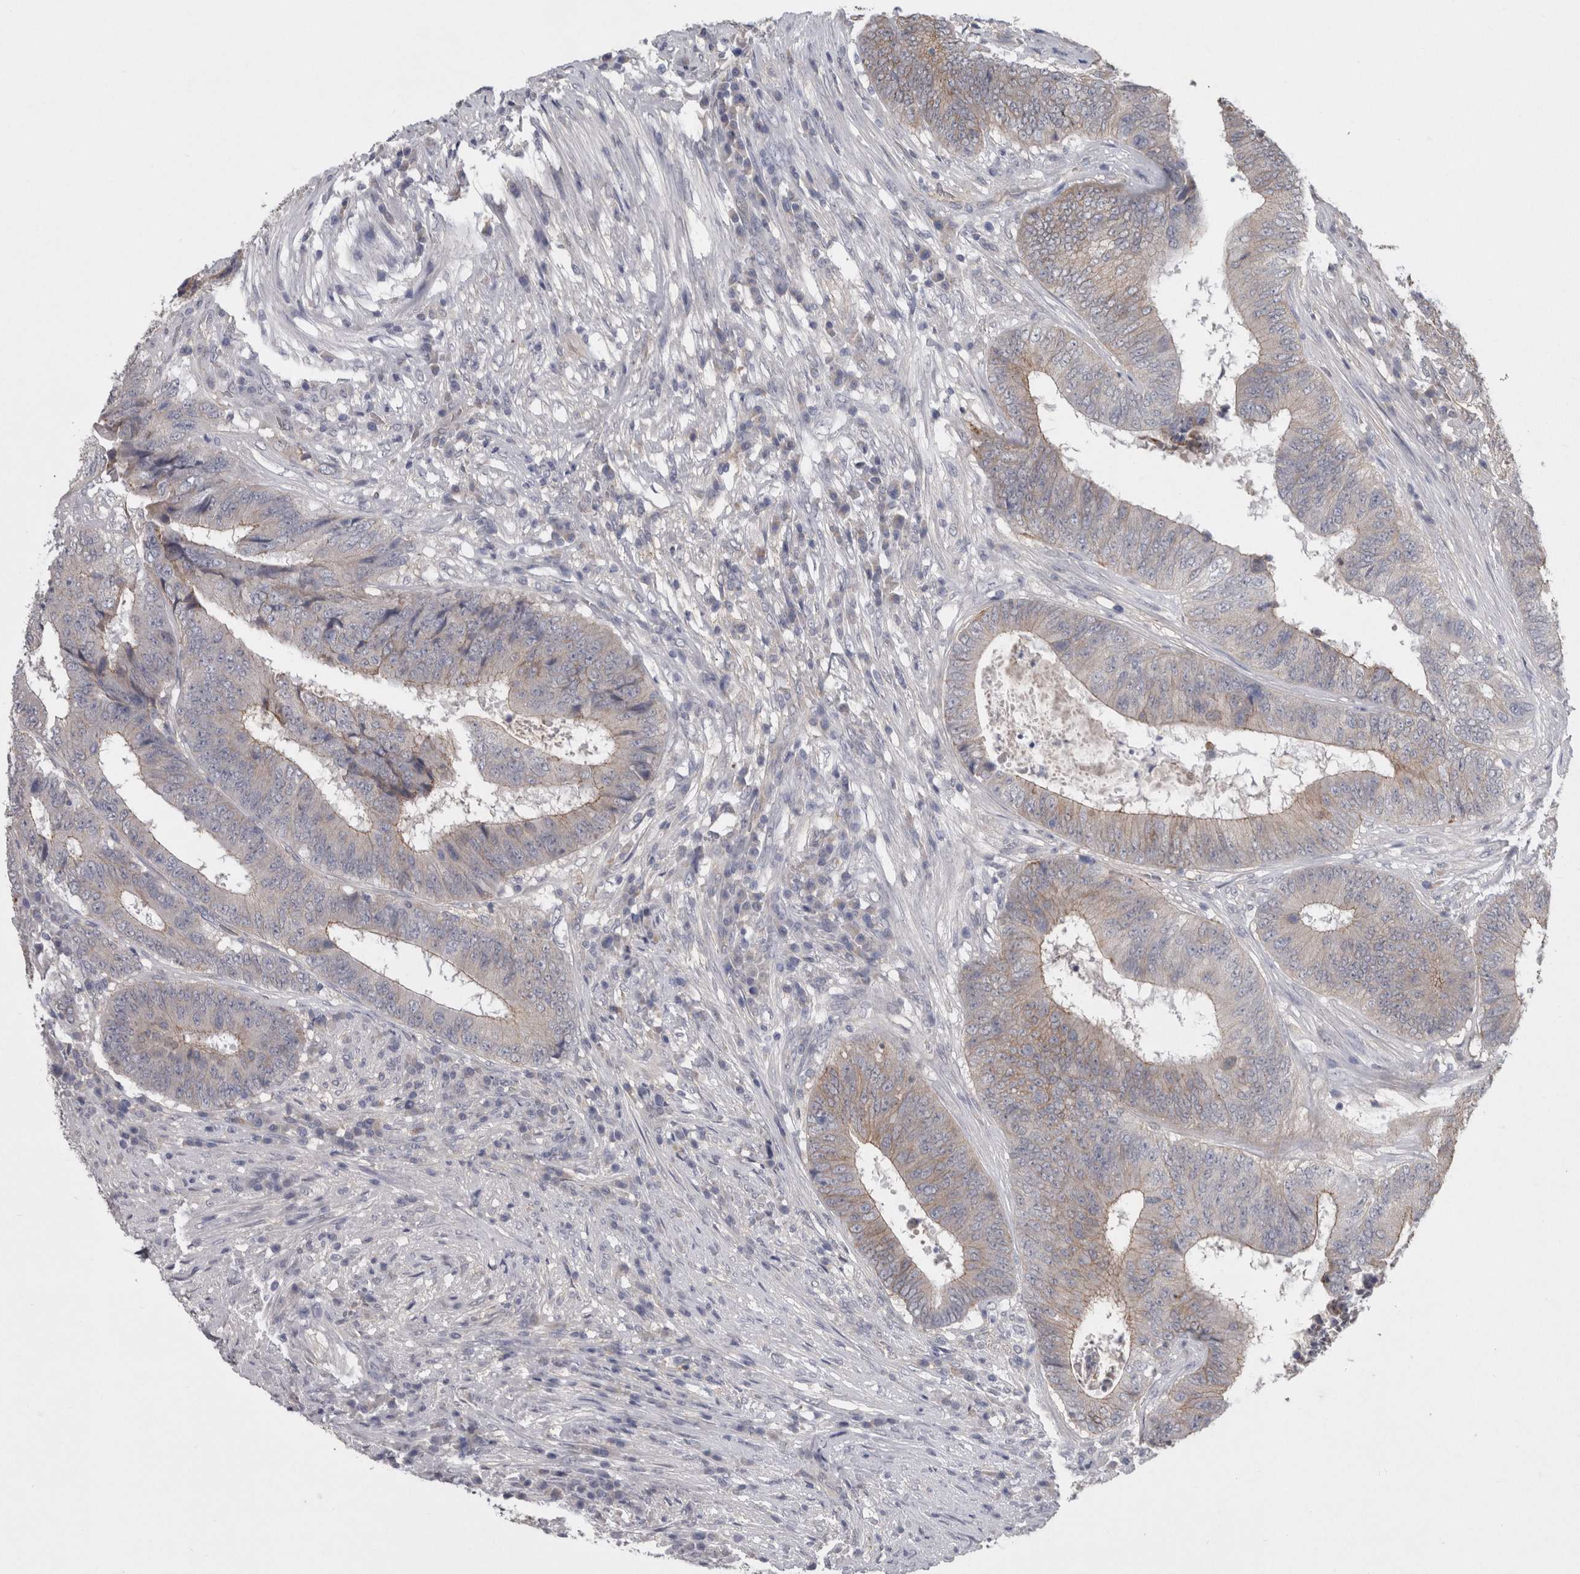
{"staining": {"intensity": "moderate", "quantity": "25%-75%", "location": "cytoplasmic/membranous"}, "tissue": "colorectal cancer", "cell_type": "Tumor cells", "image_type": "cancer", "snomed": [{"axis": "morphology", "description": "Adenocarcinoma, NOS"}, {"axis": "topography", "description": "Rectum"}], "caption": "Immunohistochemical staining of human colorectal cancer (adenocarcinoma) shows medium levels of moderate cytoplasmic/membranous protein staining in about 25%-75% of tumor cells.", "gene": "NECTIN2", "patient": {"sex": "male", "age": 72}}